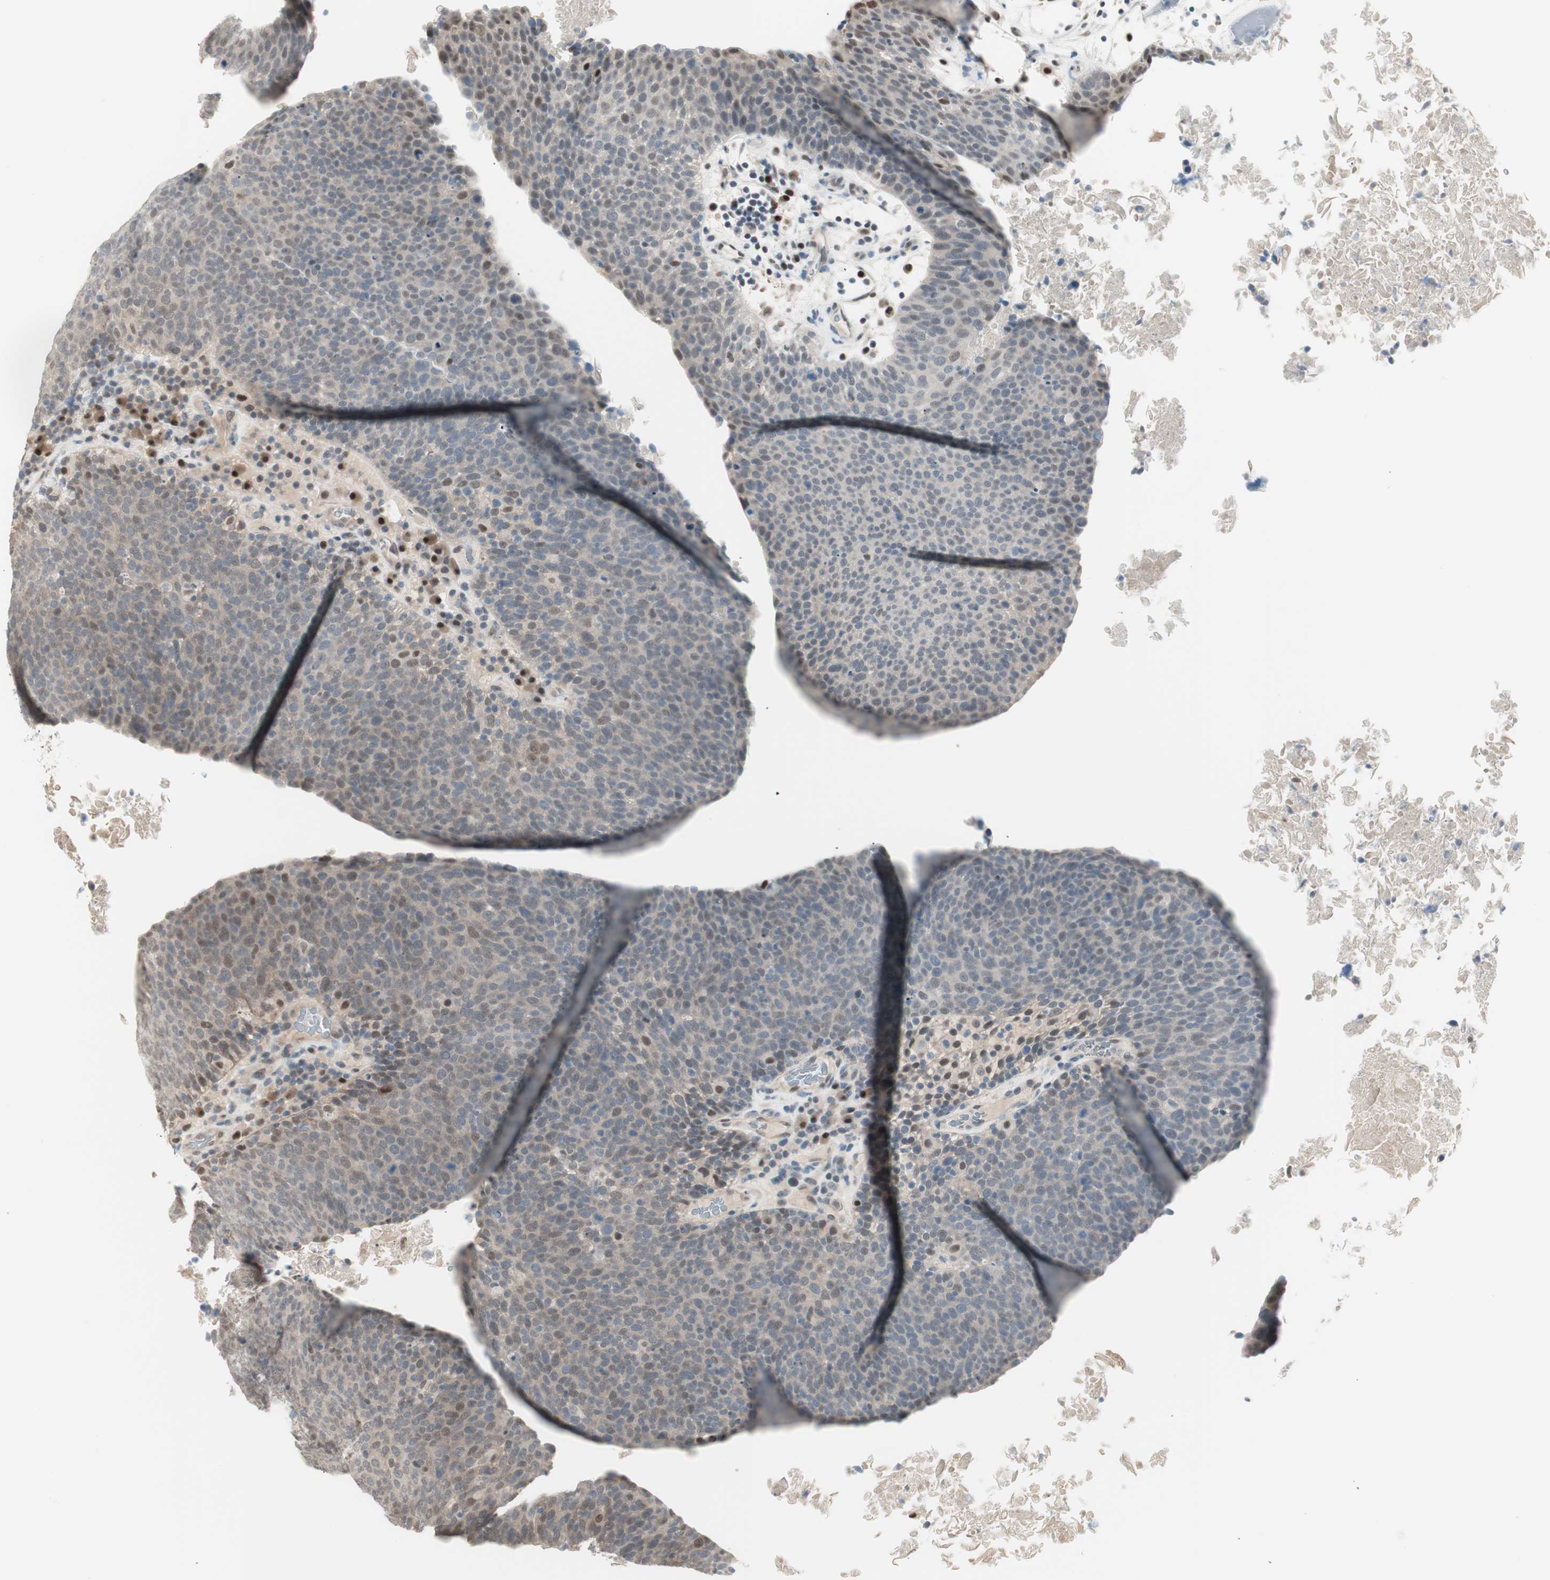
{"staining": {"intensity": "moderate", "quantity": "25%-75%", "location": "nuclear"}, "tissue": "head and neck cancer", "cell_type": "Tumor cells", "image_type": "cancer", "snomed": [{"axis": "morphology", "description": "Squamous cell carcinoma, NOS"}, {"axis": "morphology", "description": "Squamous cell carcinoma, metastatic, NOS"}, {"axis": "topography", "description": "Lymph node"}, {"axis": "topography", "description": "Head-Neck"}], "caption": "Metastatic squamous cell carcinoma (head and neck) stained with DAB immunohistochemistry (IHC) exhibits medium levels of moderate nuclear positivity in about 25%-75% of tumor cells.", "gene": "LONP2", "patient": {"sex": "male", "age": 62}}